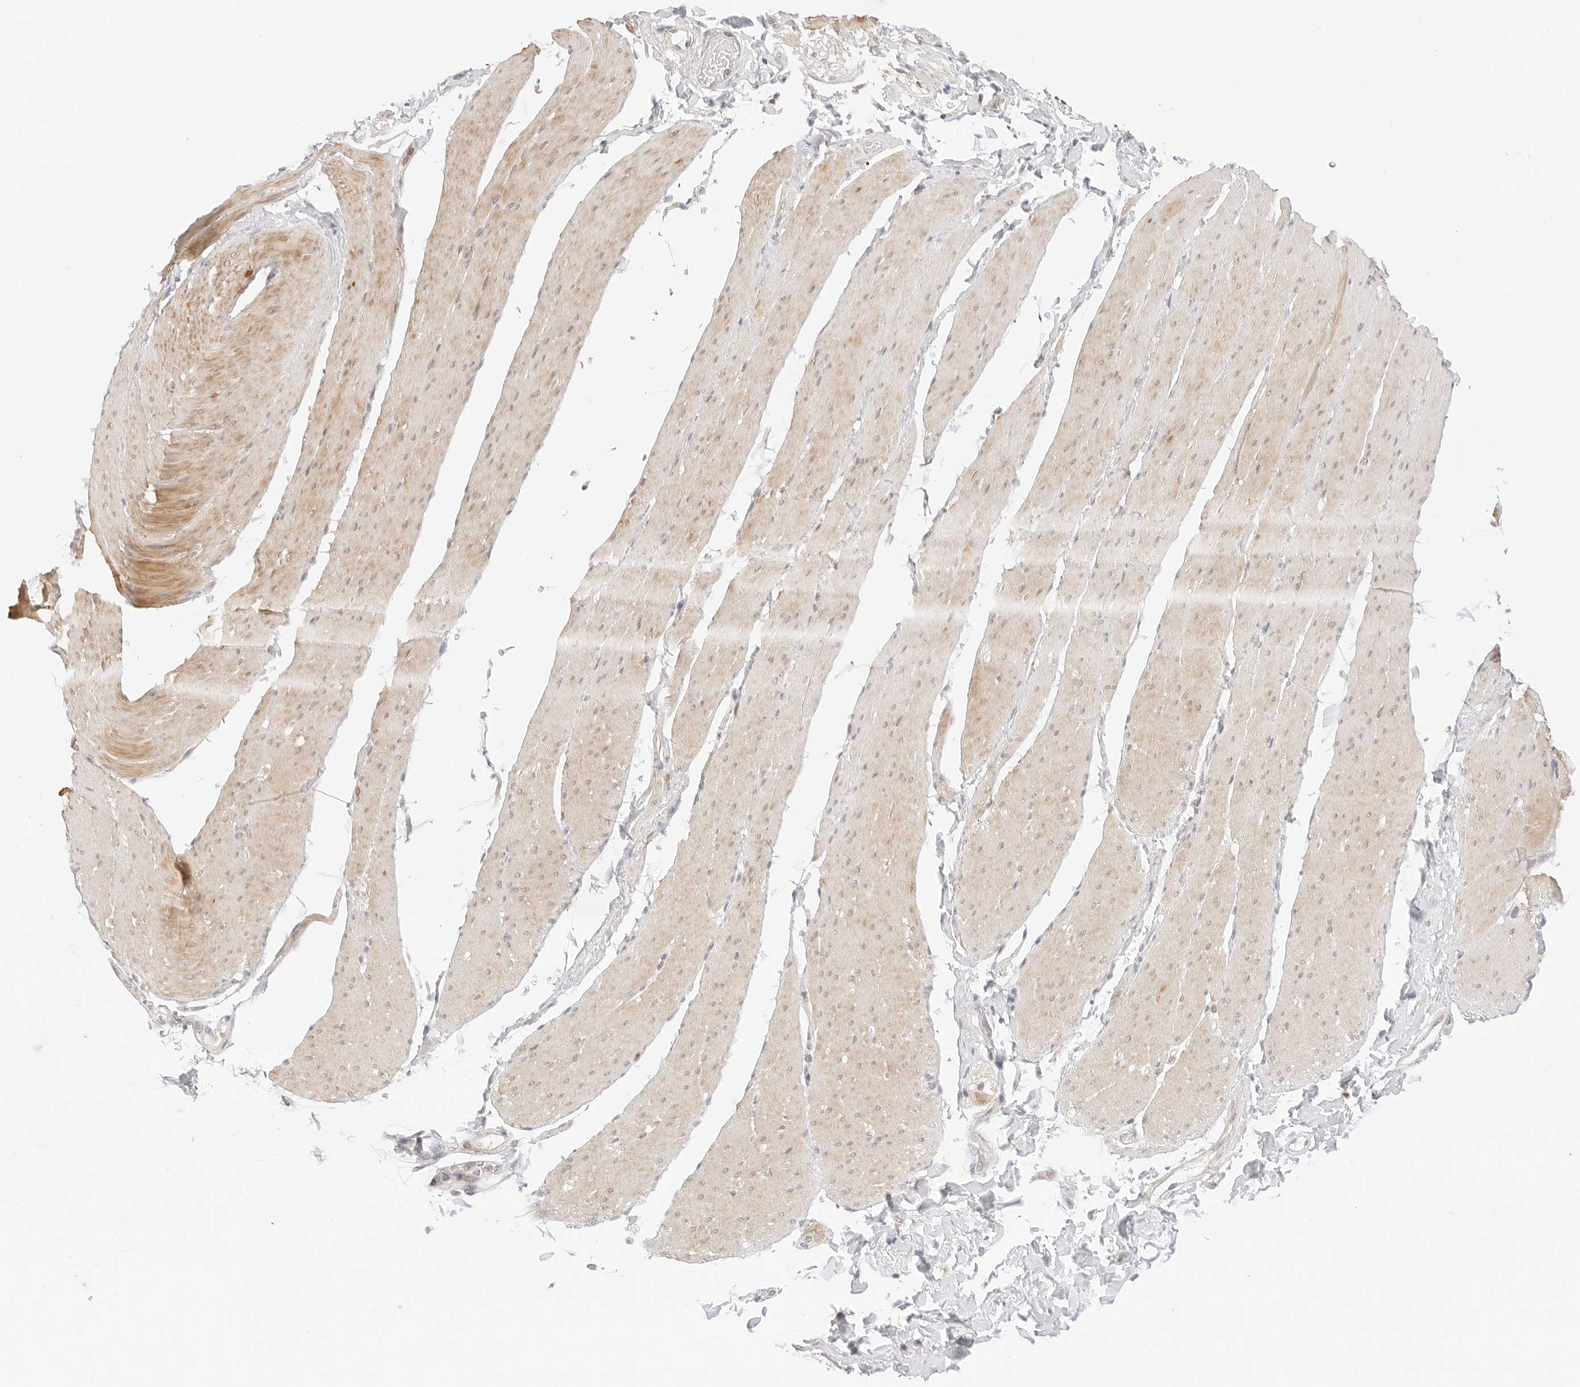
{"staining": {"intensity": "weak", "quantity": ">75%", "location": "cytoplasmic/membranous"}, "tissue": "smooth muscle", "cell_type": "Smooth muscle cells", "image_type": "normal", "snomed": [{"axis": "morphology", "description": "Normal tissue, NOS"}, {"axis": "topography", "description": "Smooth muscle"}, {"axis": "topography", "description": "Small intestine"}], "caption": "Immunohistochemical staining of normal smooth muscle exhibits >75% levels of weak cytoplasmic/membranous protein positivity in about >75% of smooth muscle cells.", "gene": "GNAS", "patient": {"sex": "female", "age": 84}}